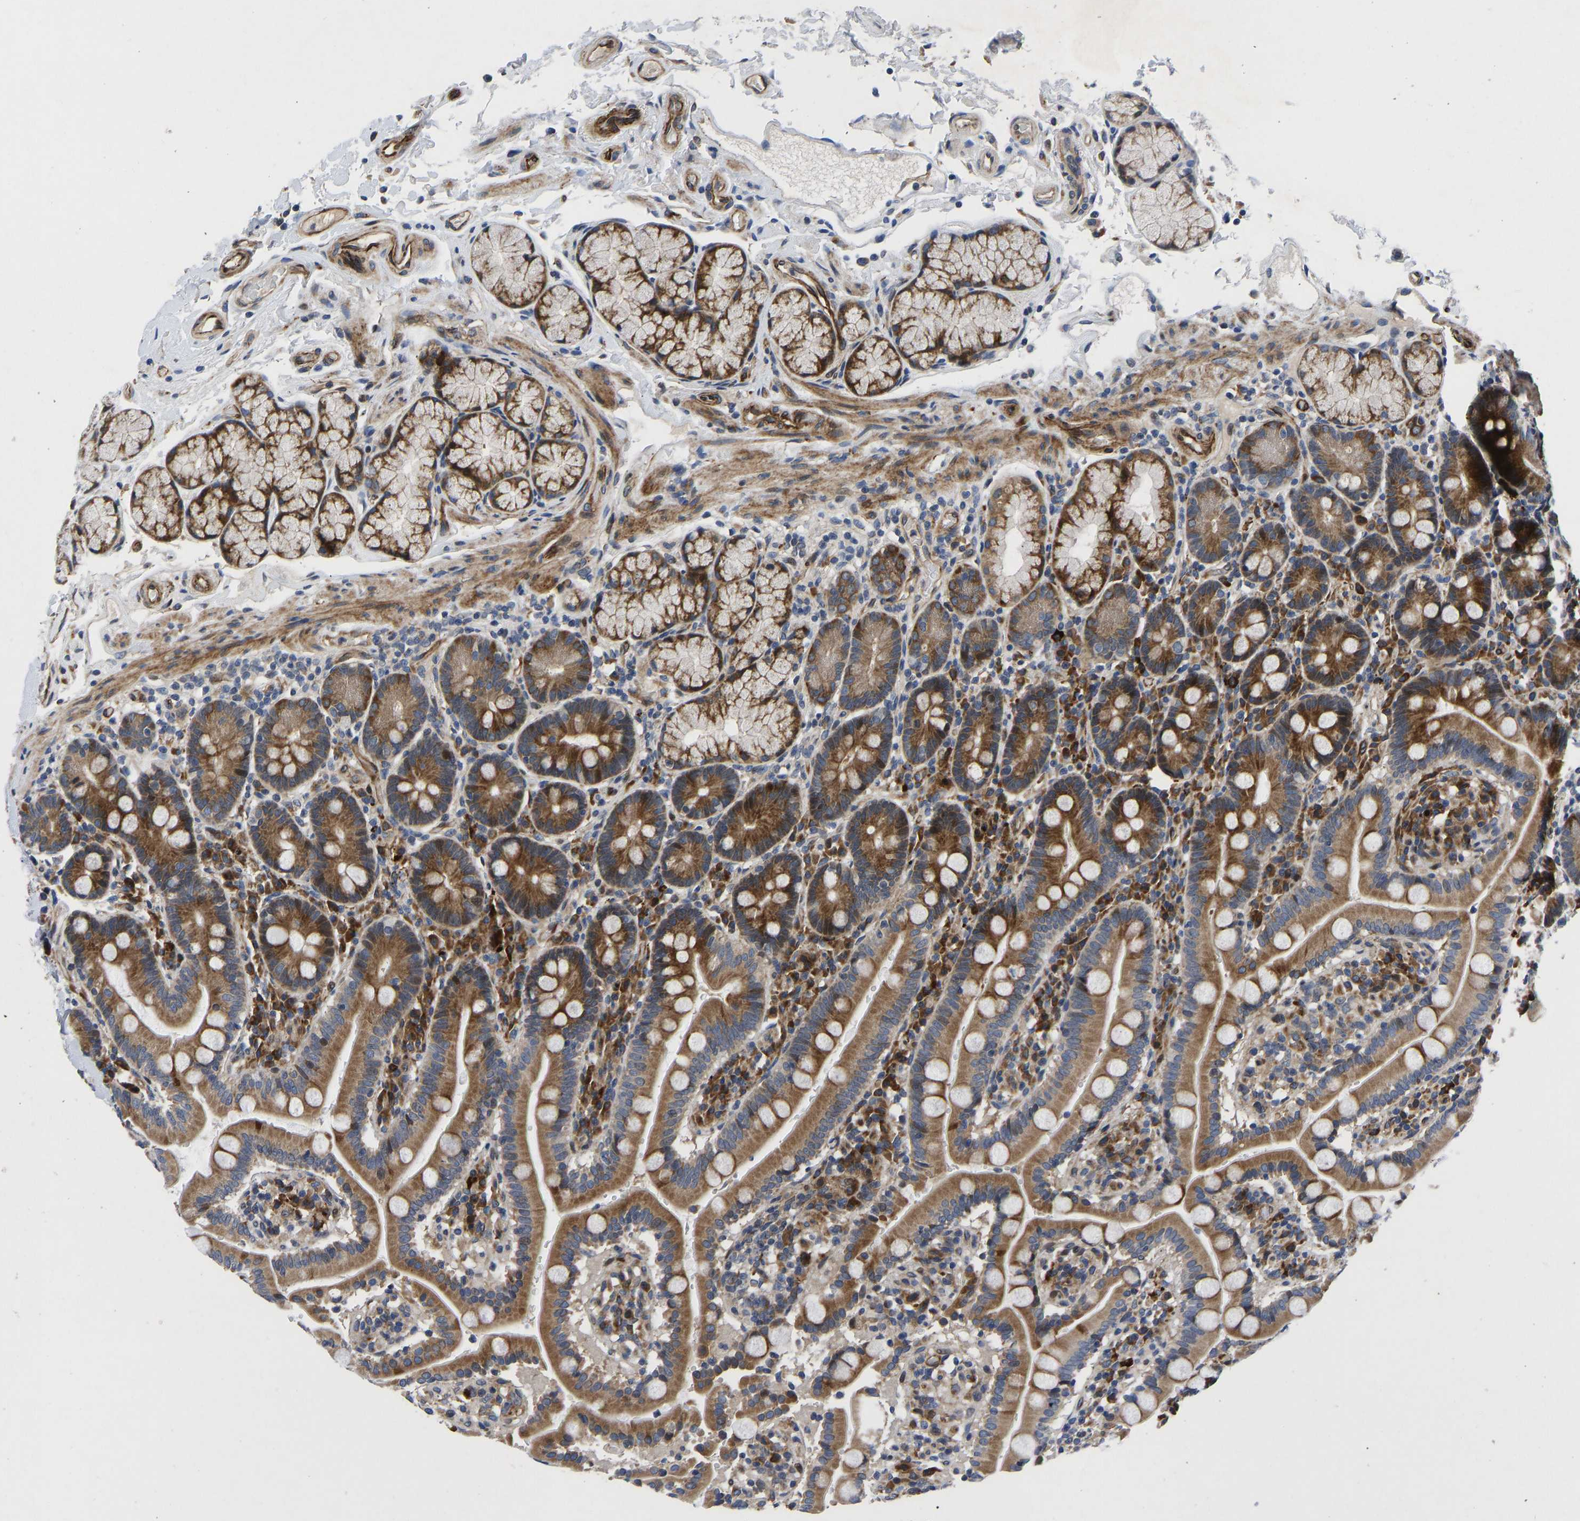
{"staining": {"intensity": "strong", "quantity": ">75%", "location": "cytoplasmic/membranous"}, "tissue": "duodenum", "cell_type": "Glandular cells", "image_type": "normal", "snomed": [{"axis": "morphology", "description": "Normal tissue, NOS"}, {"axis": "topography", "description": "Small intestine, NOS"}], "caption": "DAB immunohistochemical staining of unremarkable human duodenum reveals strong cytoplasmic/membranous protein staining in about >75% of glandular cells.", "gene": "TMEM38B", "patient": {"sex": "female", "age": 71}}